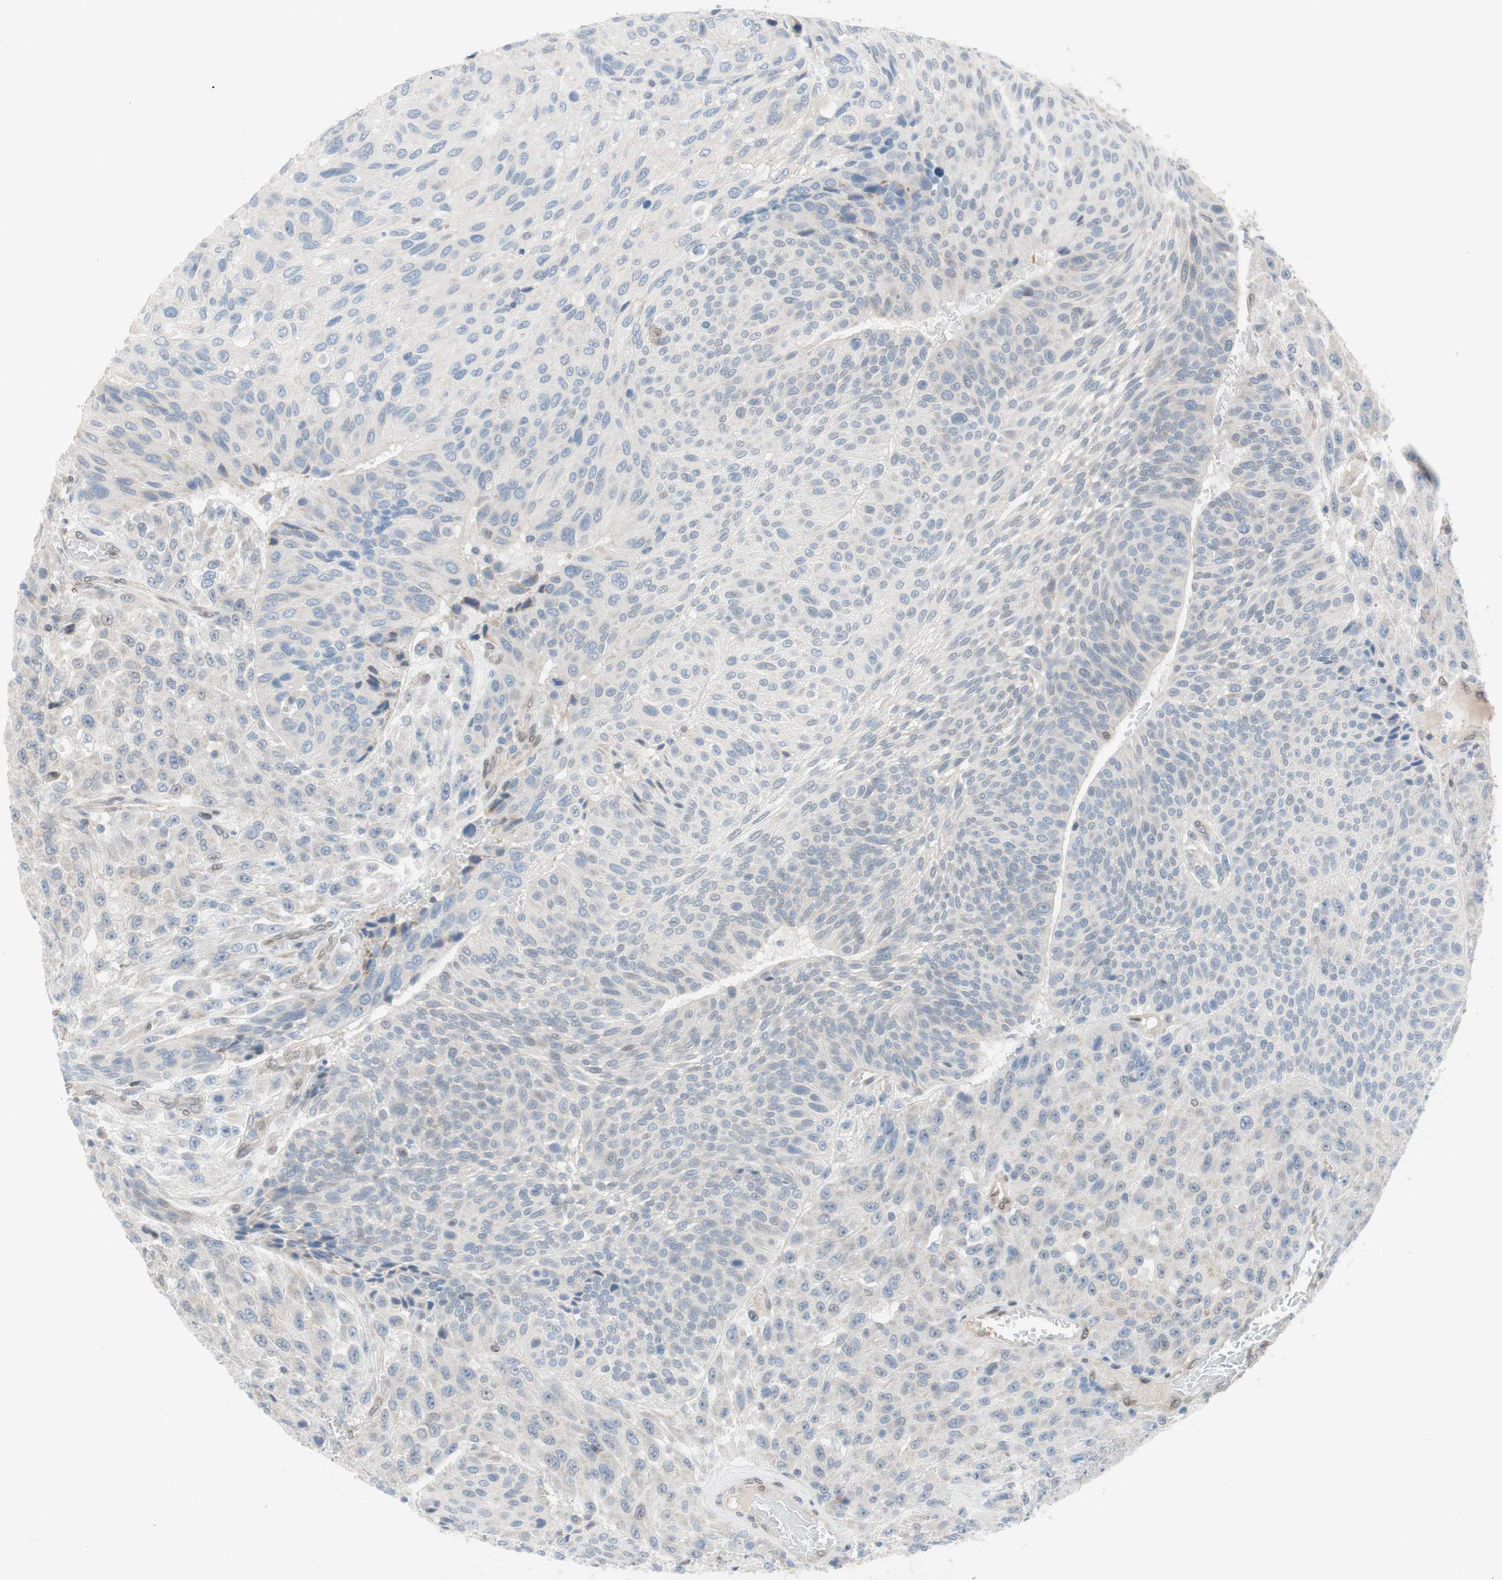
{"staining": {"intensity": "negative", "quantity": "none", "location": "none"}, "tissue": "urothelial cancer", "cell_type": "Tumor cells", "image_type": "cancer", "snomed": [{"axis": "morphology", "description": "Urothelial carcinoma, High grade"}, {"axis": "topography", "description": "Urinary bladder"}], "caption": "Urothelial cancer stained for a protein using immunohistochemistry demonstrates no expression tumor cells.", "gene": "ARNT2", "patient": {"sex": "male", "age": 66}}